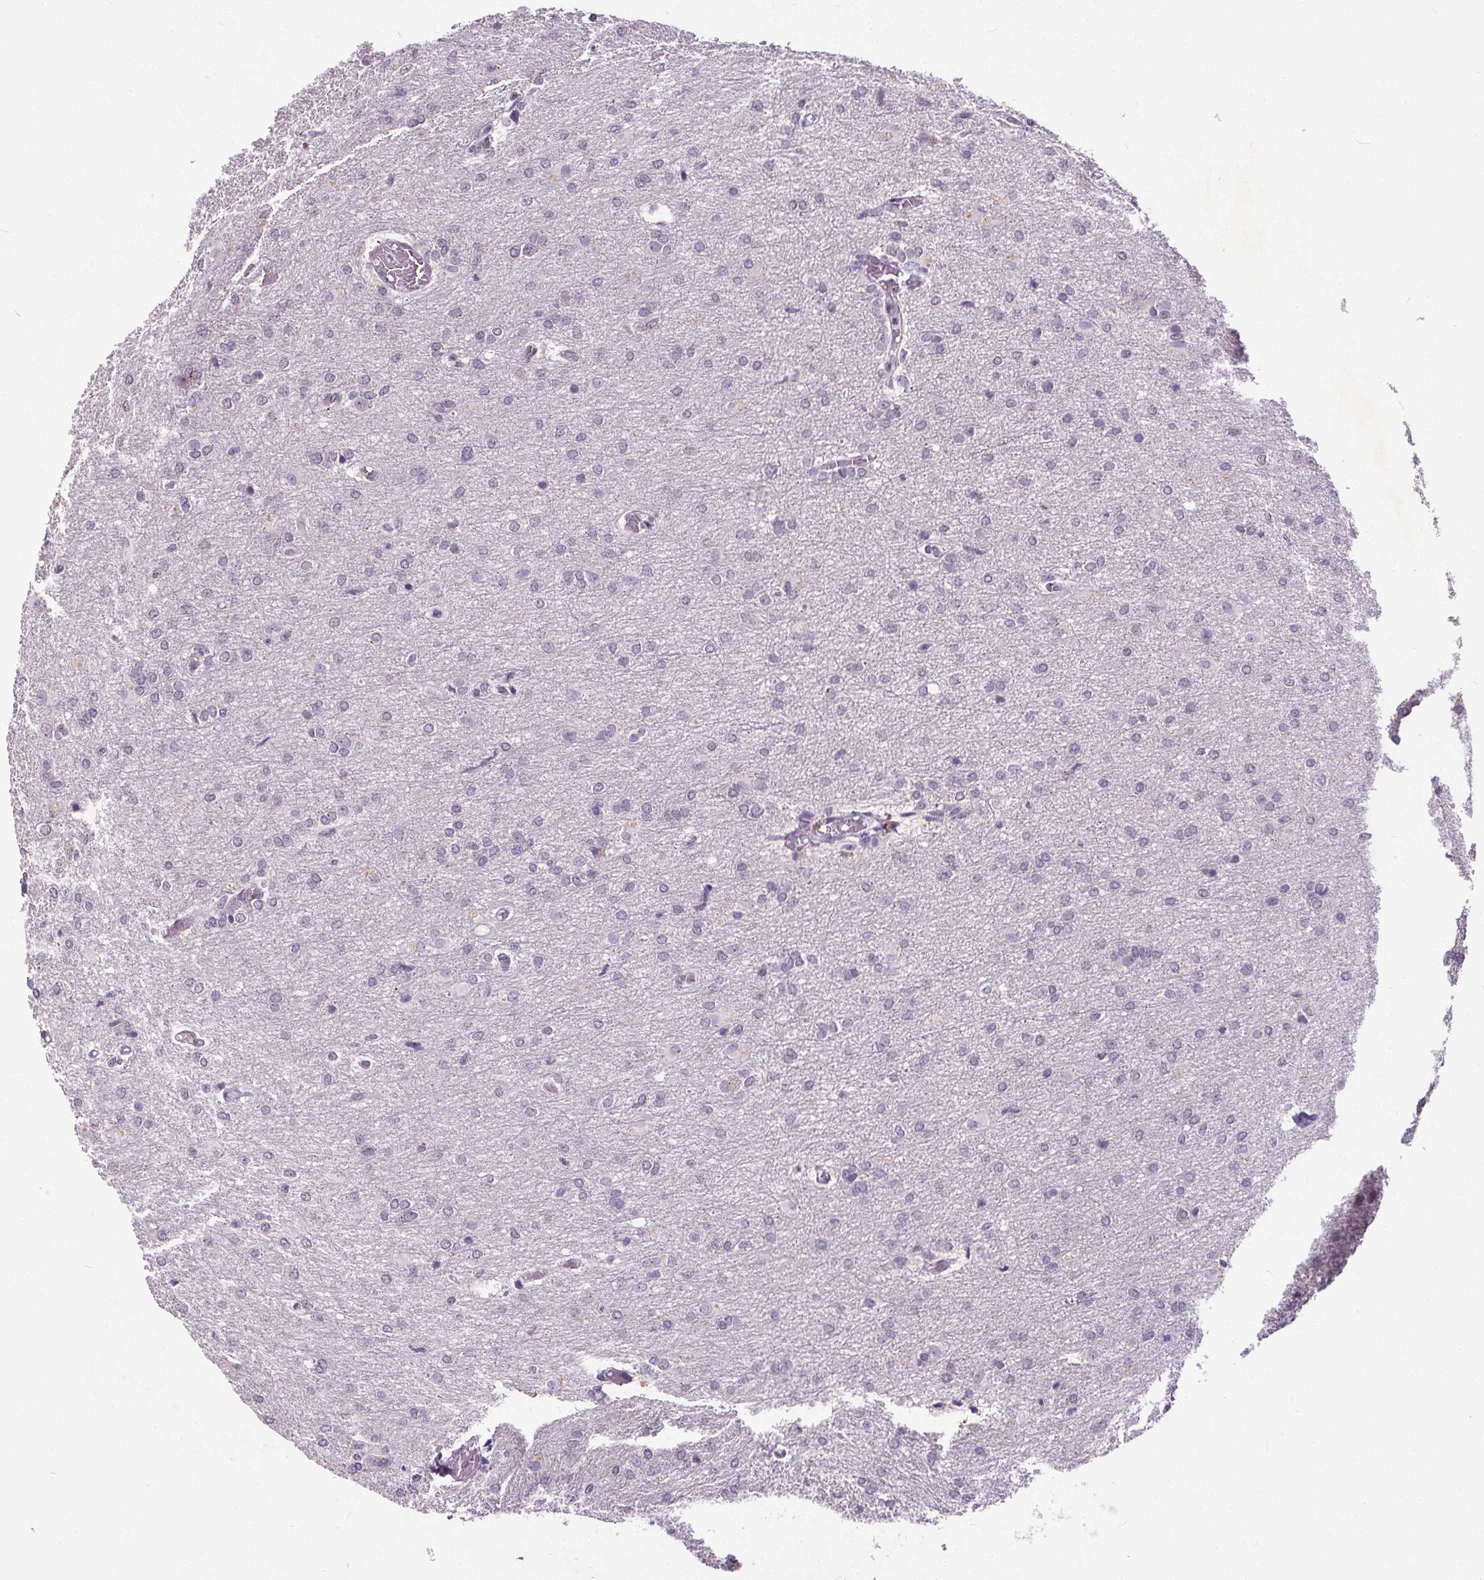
{"staining": {"intensity": "negative", "quantity": "none", "location": "none"}, "tissue": "glioma", "cell_type": "Tumor cells", "image_type": "cancer", "snomed": [{"axis": "morphology", "description": "Glioma, malignant, High grade"}, {"axis": "topography", "description": "Brain"}], "caption": "Immunohistochemistry (IHC) micrograph of neoplastic tissue: human glioma stained with DAB demonstrates no significant protein staining in tumor cells.", "gene": "SLC2A9", "patient": {"sex": "male", "age": 68}}